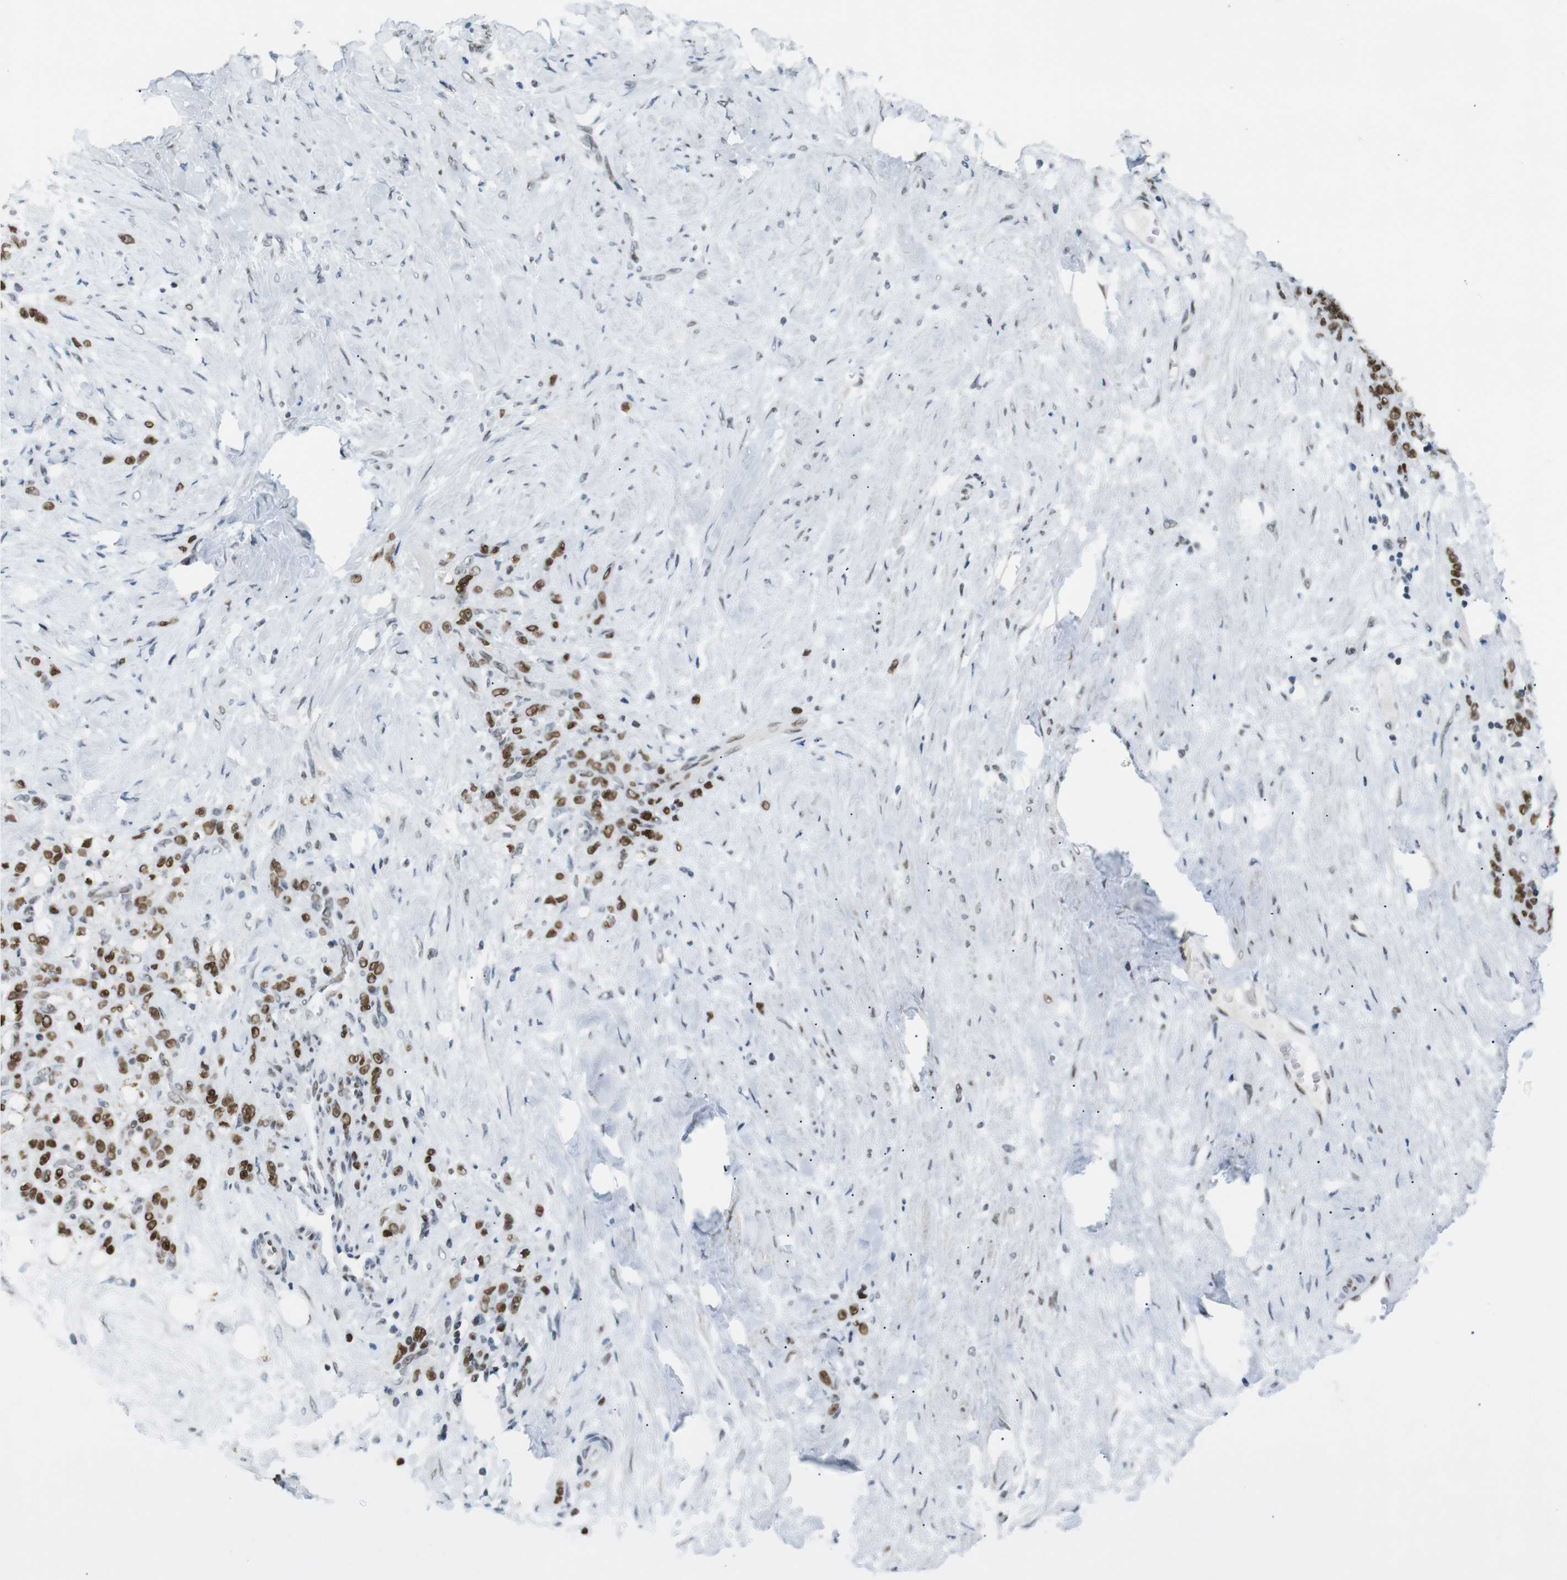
{"staining": {"intensity": "moderate", "quantity": ">75%", "location": "nuclear"}, "tissue": "stomach cancer", "cell_type": "Tumor cells", "image_type": "cancer", "snomed": [{"axis": "morphology", "description": "Adenocarcinoma, NOS"}, {"axis": "topography", "description": "Stomach"}], "caption": "IHC image of human stomach cancer stained for a protein (brown), which reveals medium levels of moderate nuclear expression in about >75% of tumor cells.", "gene": "RIOX2", "patient": {"sex": "male", "age": 82}}